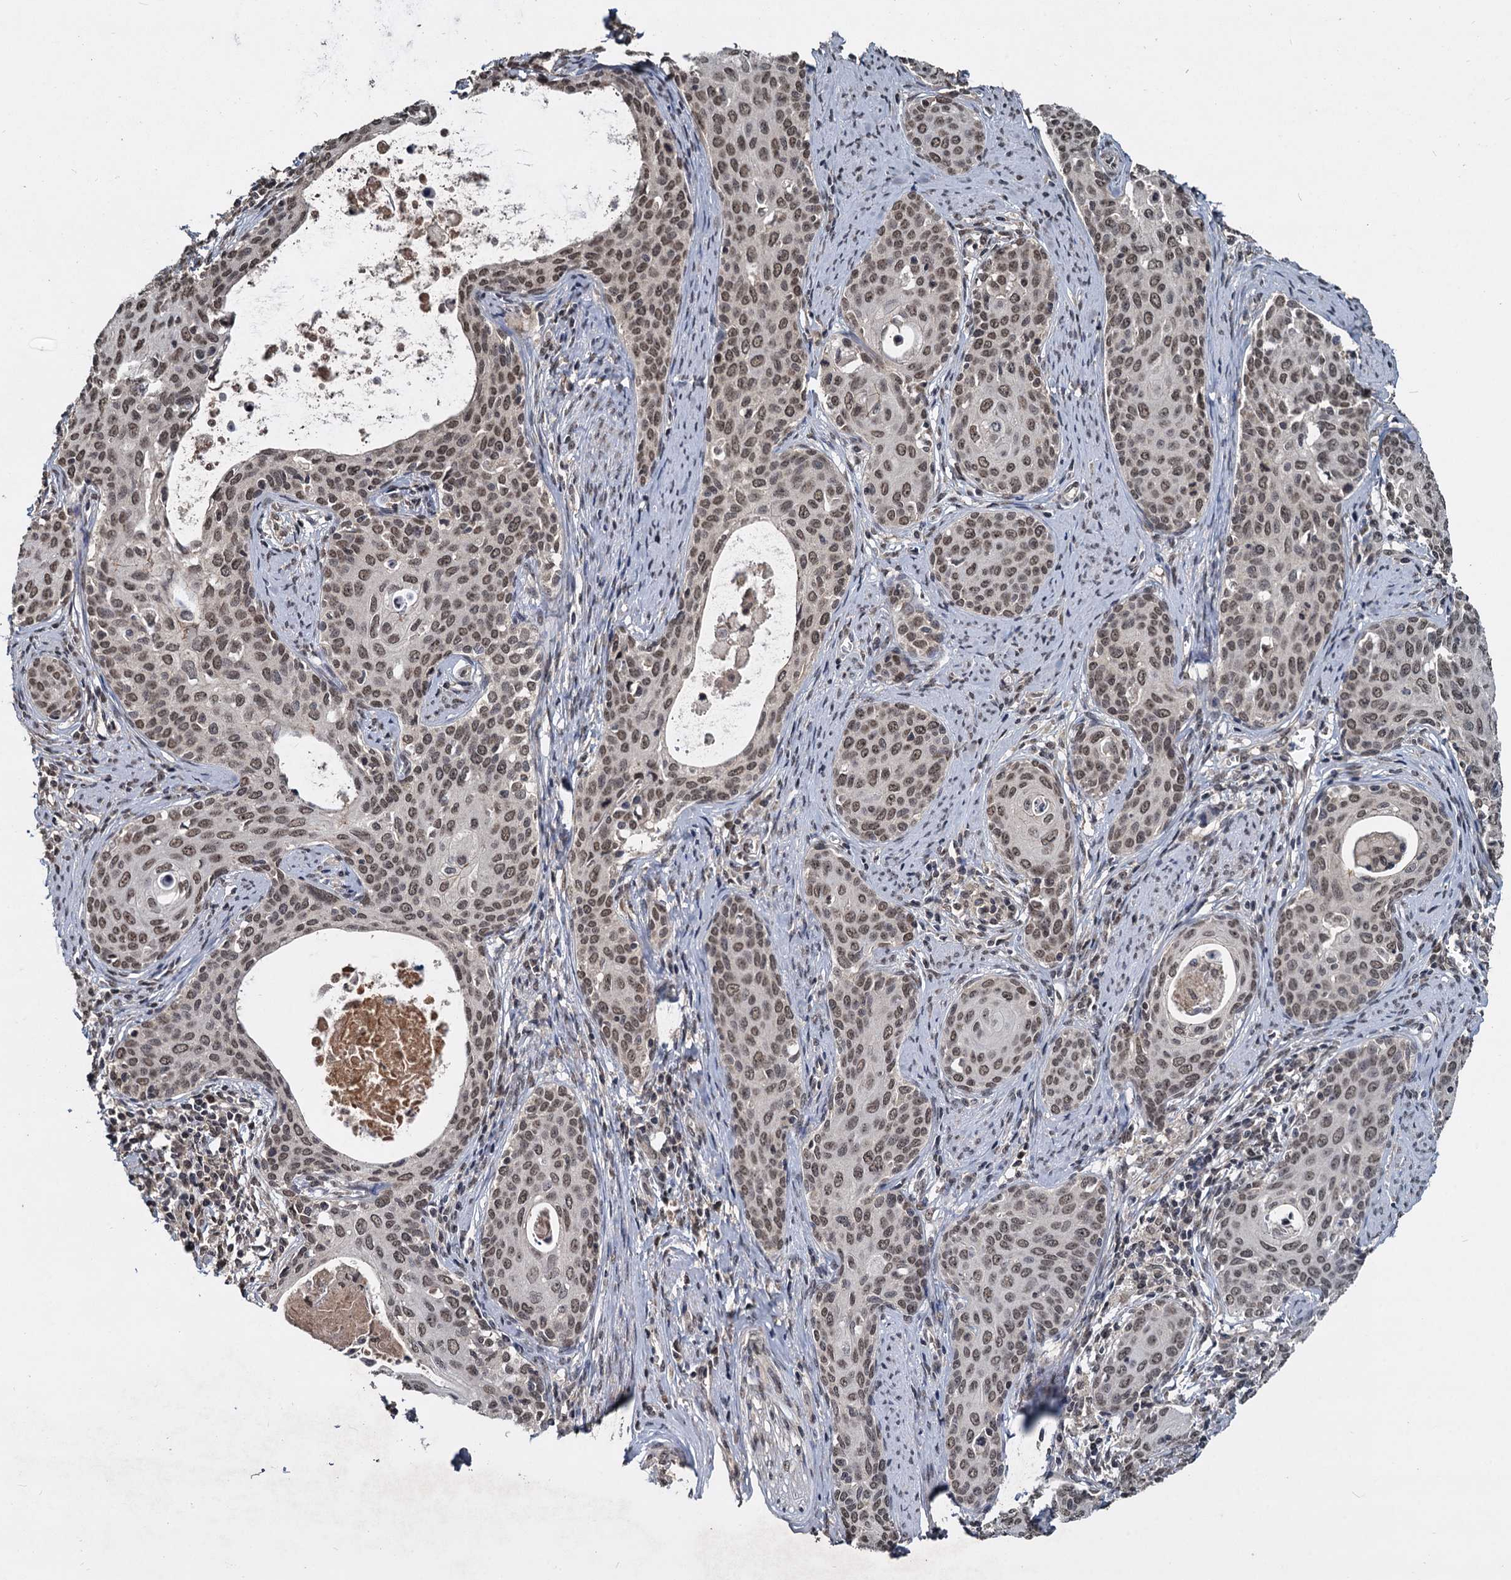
{"staining": {"intensity": "moderate", "quantity": ">75%", "location": "nuclear"}, "tissue": "cervical cancer", "cell_type": "Tumor cells", "image_type": "cancer", "snomed": [{"axis": "morphology", "description": "Squamous cell carcinoma, NOS"}, {"axis": "topography", "description": "Cervix"}], "caption": "The image displays a brown stain indicating the presence of a protein in the nuclear of tumor cells in cervical cancer. (Stains: DAB (3,3'-diaminobenzidine) in brown, nuclei in blue, Microscopy: brightfield microscopy at high magnification).", "gene": "FAM216B", "patient": {"sex": "female", "age": 52}}